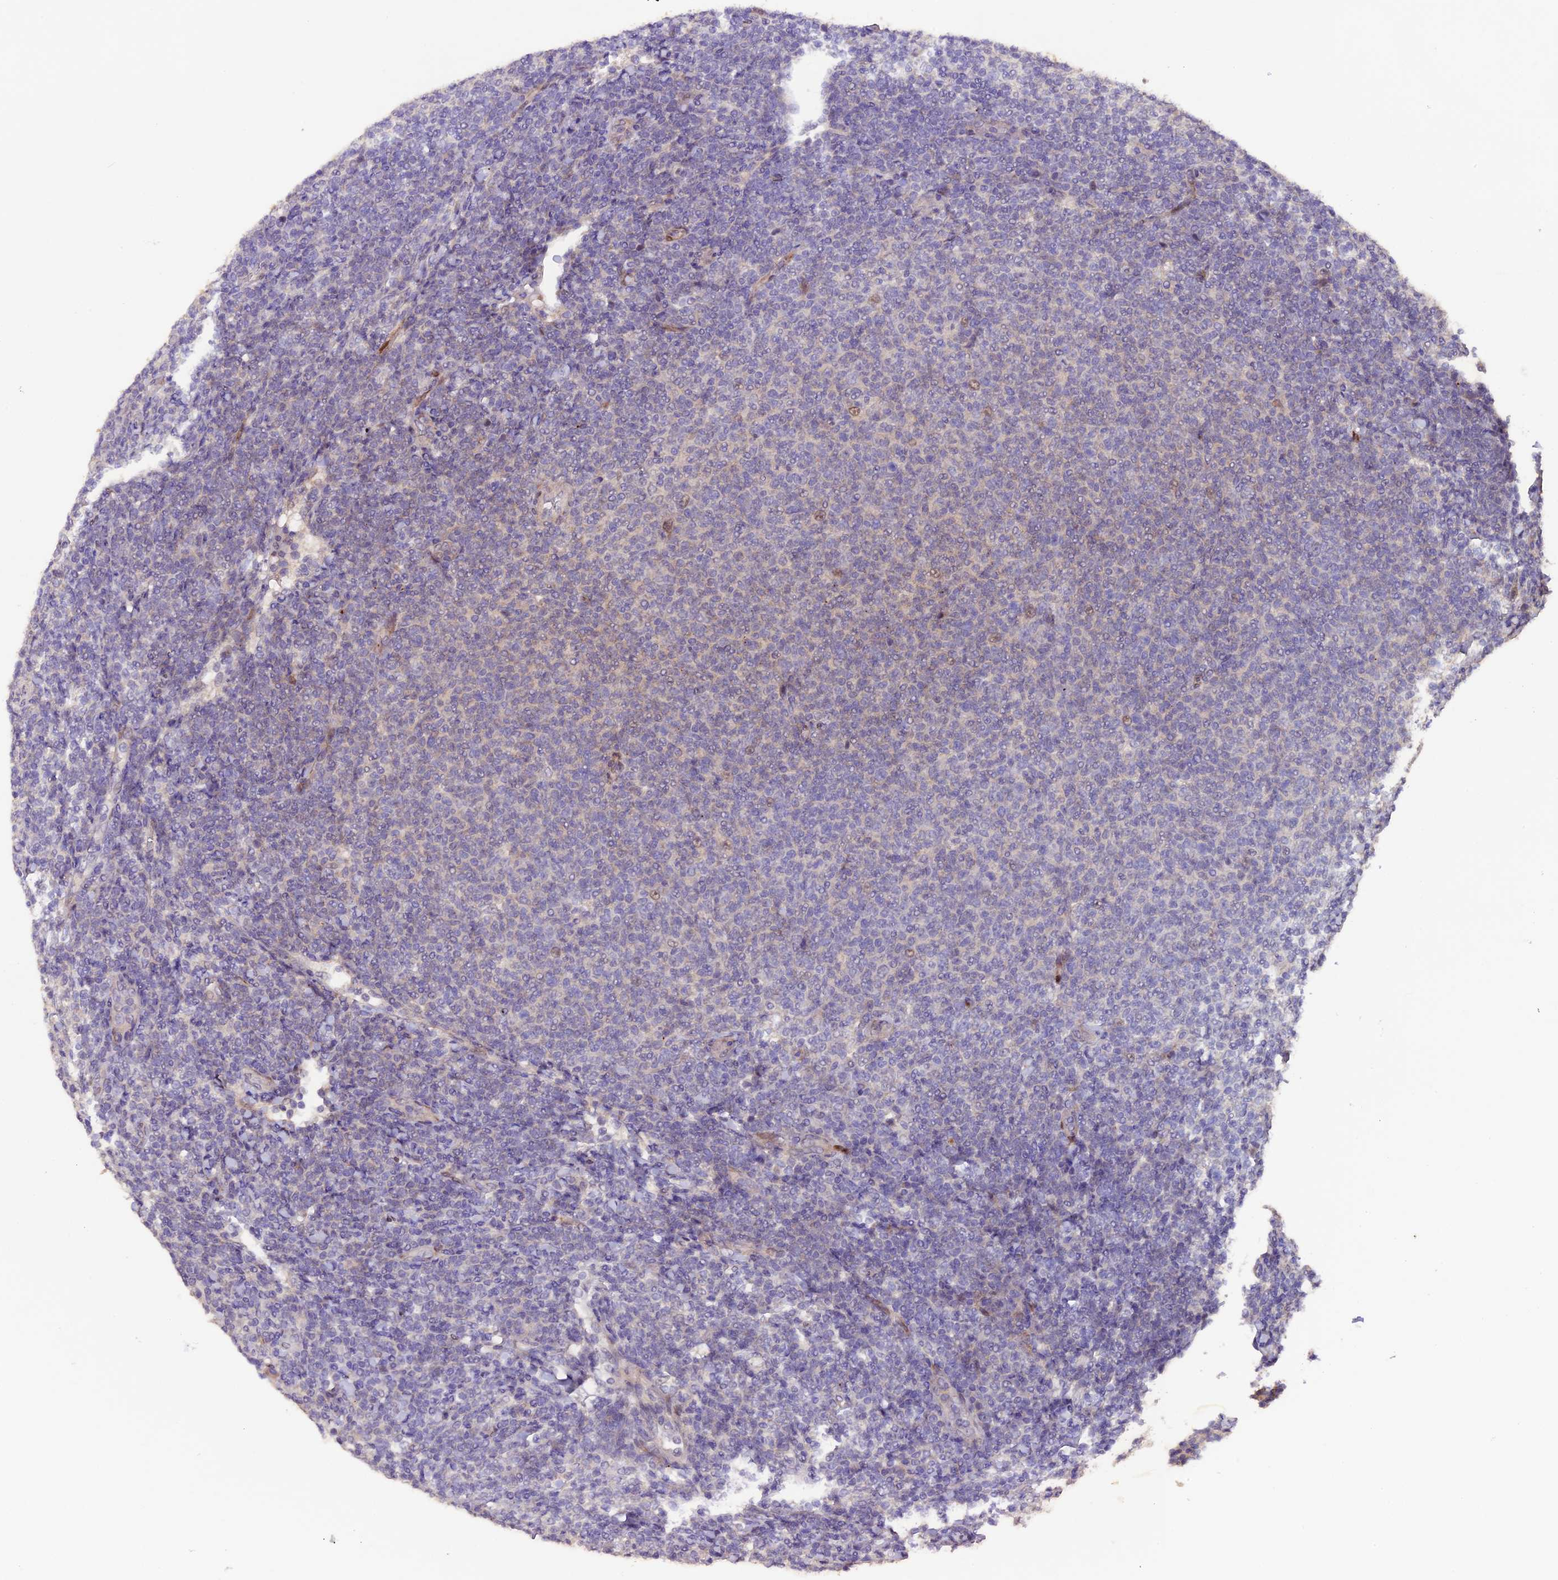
{"staining": {"intensity": "negative", "quantity": "none", "location": "none"}, "tissue": "lymphoma", "cell_type": "Tumor cells", "image_type": "cancer", "snomed": [{"axis": "morphology", "description": "Malignant lymphoma, non-Hodgkin's type, Low grade"}, {"axis": "topography", "description": "Lymph node"}], "caption": "DAB (3,3'-diaminobenzidine) immunohistochemical staining of human malignant lymphoma, non-Hodgkin's type (low-grade) displays no significant staining in tumor cells.", "gene": "NCK2", "patient": {"sex": "male", "age": 66}}